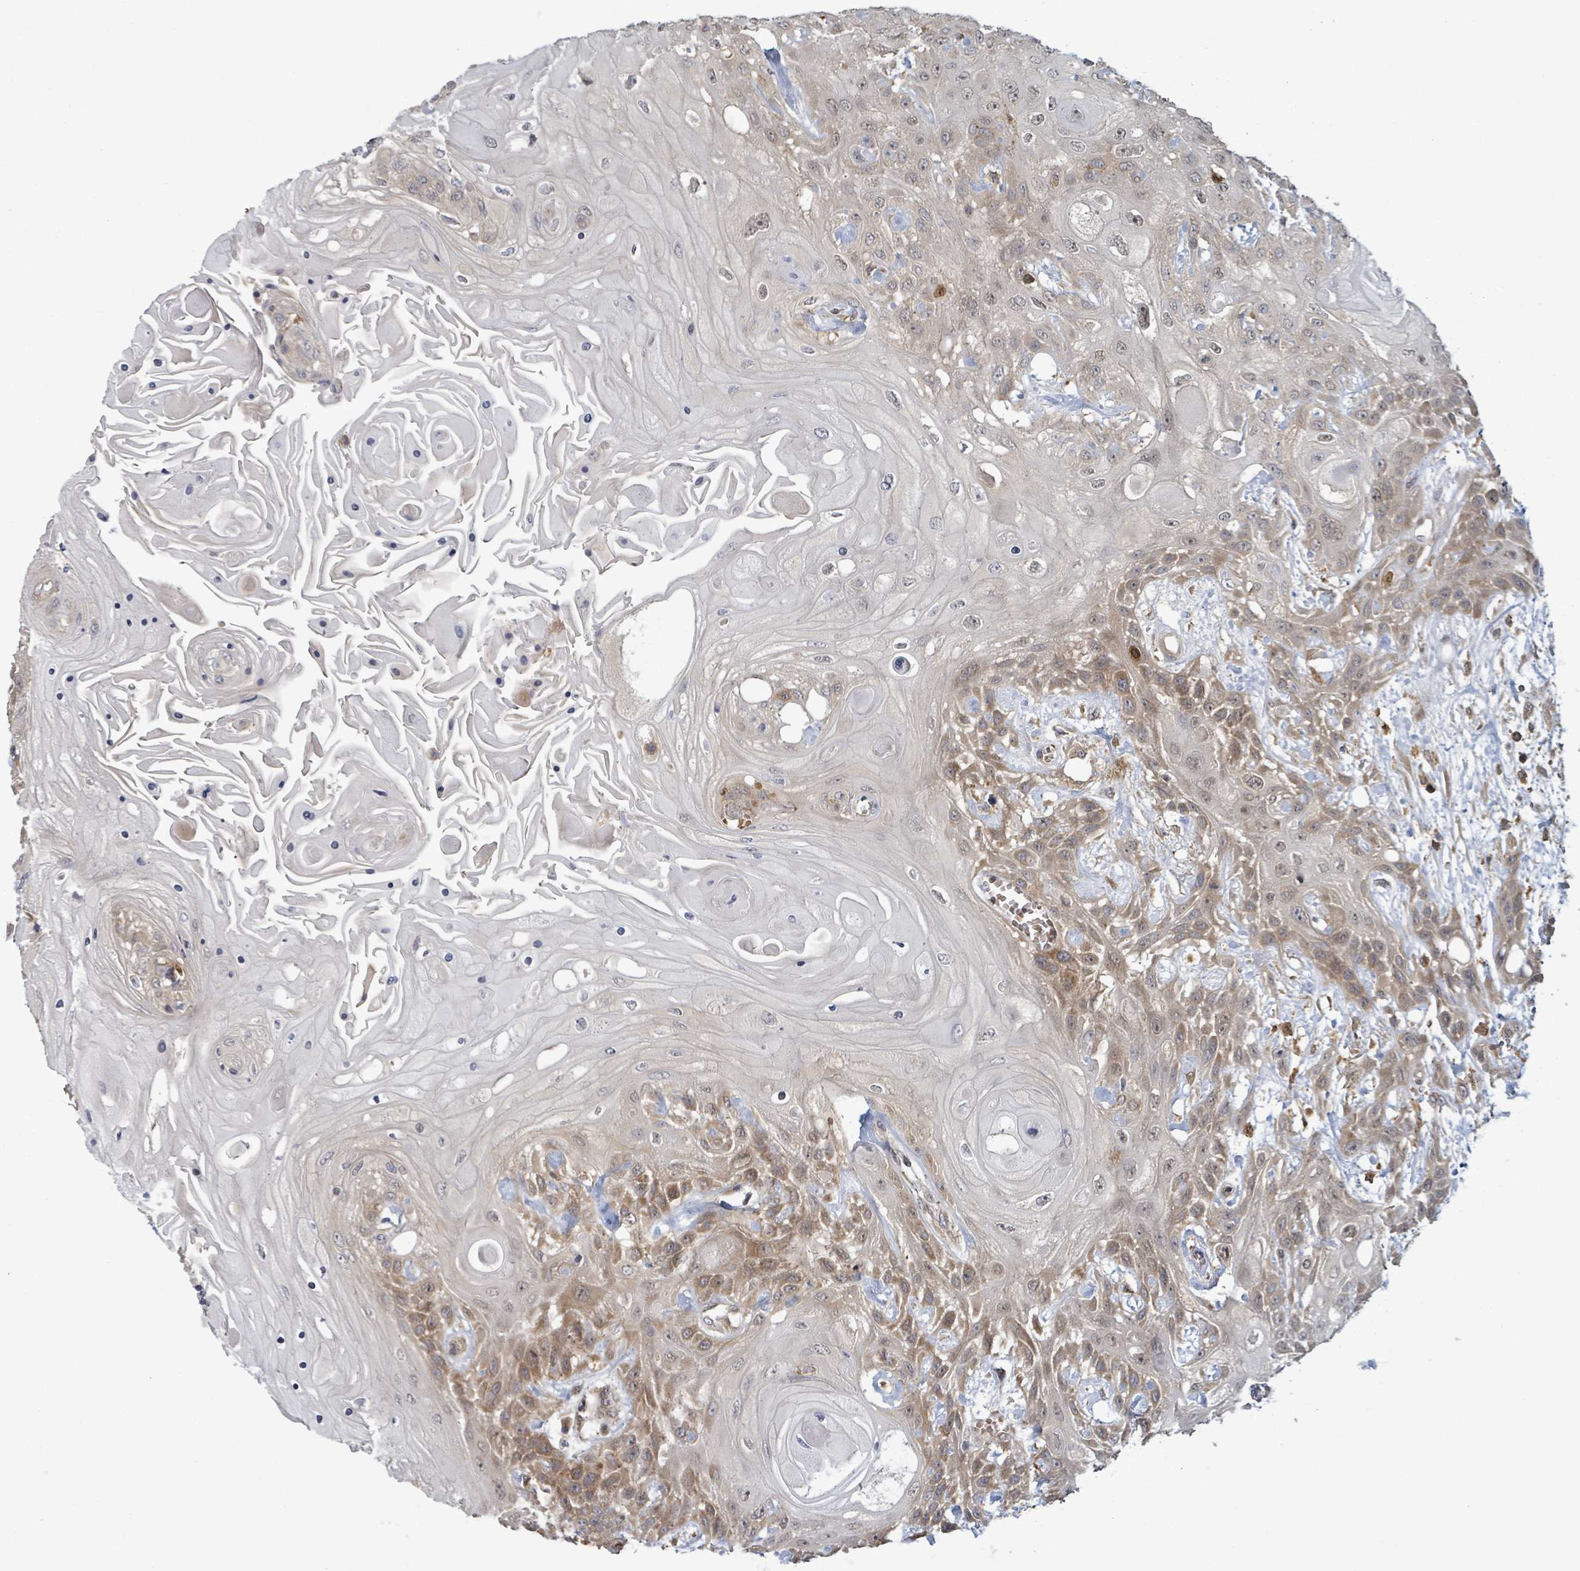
{"staining": {"intensity": "moderate", "quantity": "<25%", "location": "cytoplasmic/membranous,nuclear"}, "tissue": "head and neck cancer", "cell_type": "Tumor cells", "image_type": "cancer", "snomed": [{"axis": "morphology", "description": "Squamous cell carcinoma, NOS"}, {"axis": "topography", "description": "Head-Neck"}], "caption": "A photomicrograph of human head and neck cancer (squamous cell carcinoma) stained for a protein reveals moderate cytoplasmic/membranous and nuclear brown staining in tumor cells. Ihc stains the protein in brown and the nuclei are stained blue.", "gene": "MAP3K6", "patient": {"sex": "female", "age": 43}}